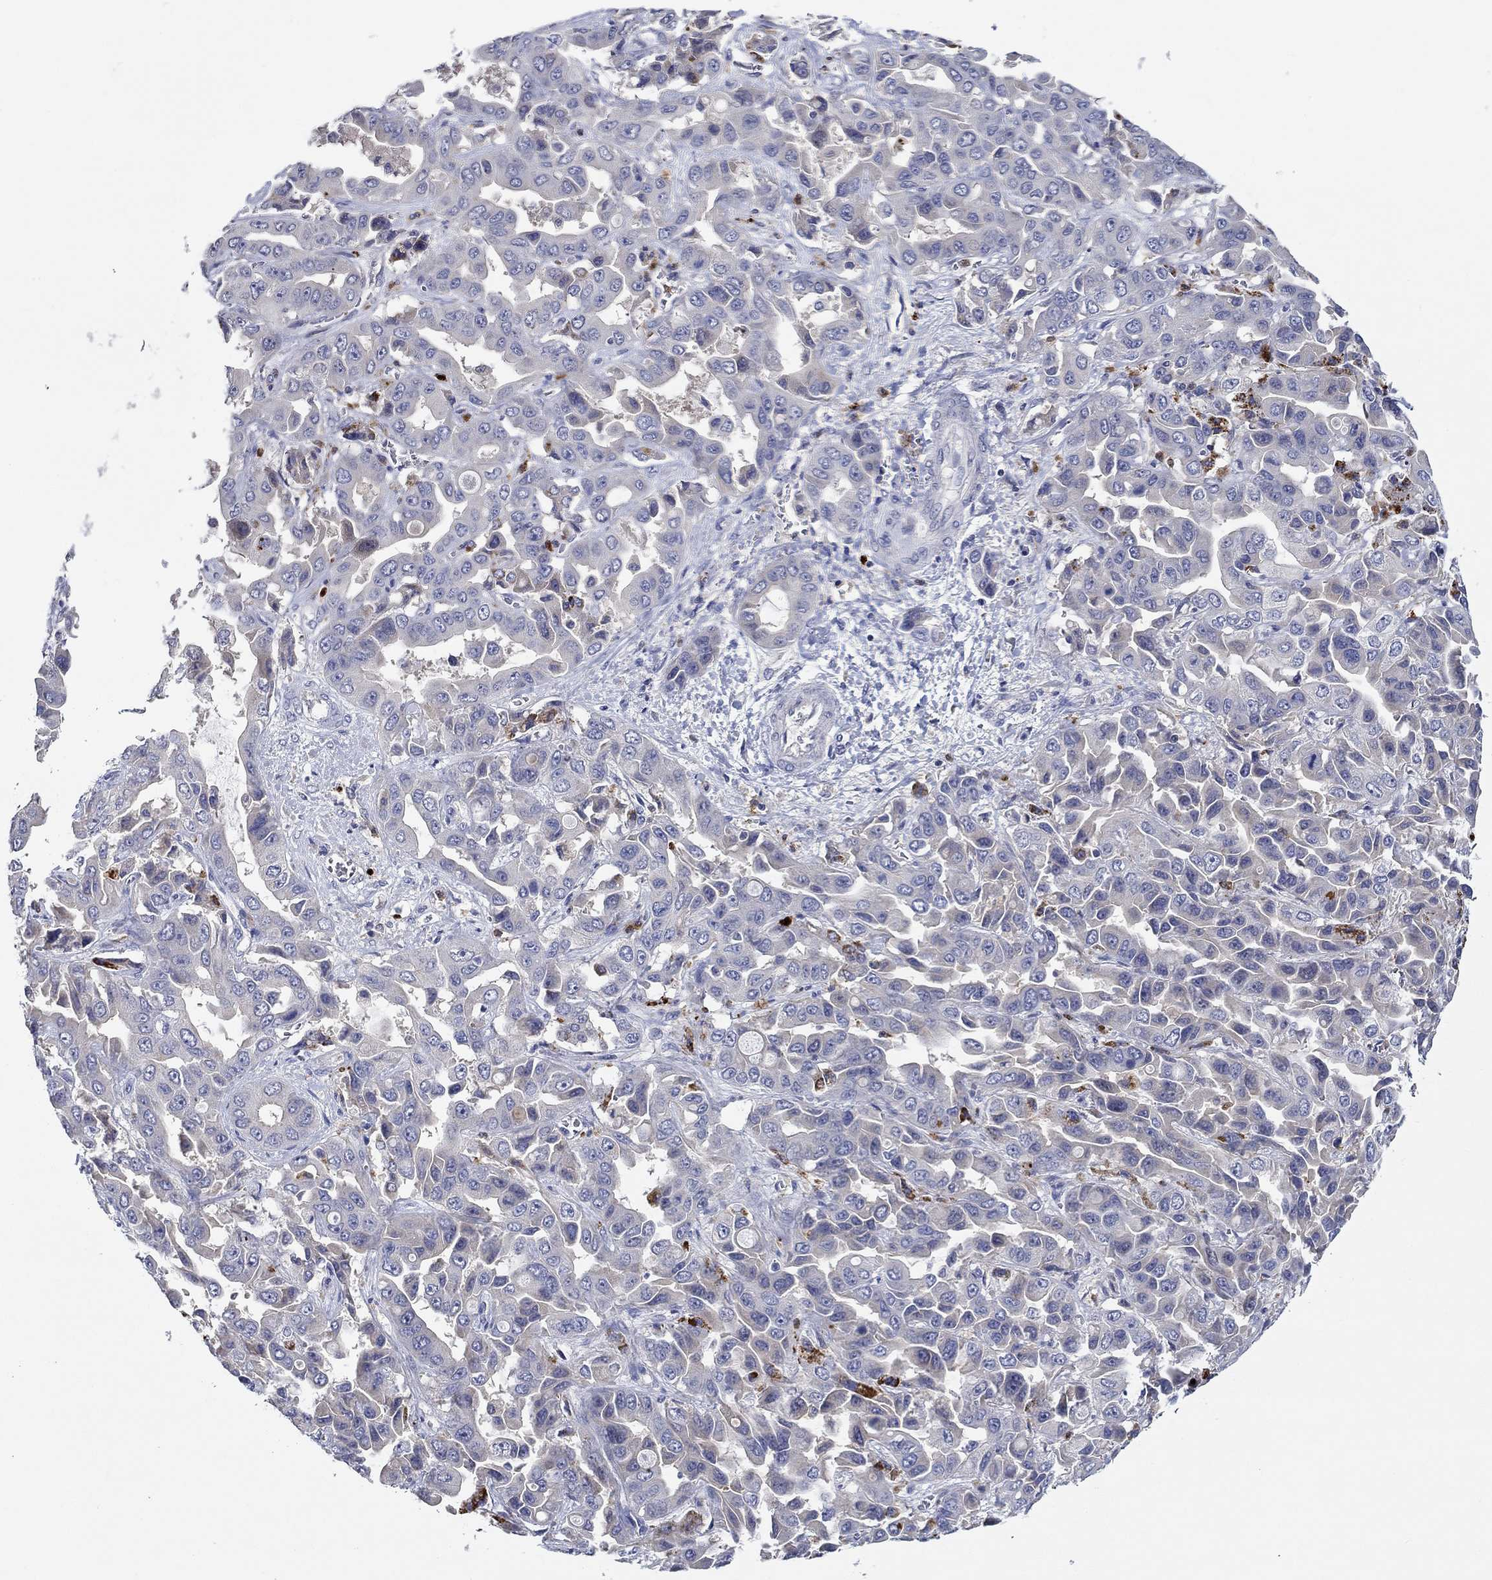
{"staining": {"intensity": "strong", "quantity": "<25%", "location": "cytoplasmic/membranous"}, "tissue": "liver cancer", "cell_type": "Tumor cells", "image_type": "cancer", "snomed": [{"axis": "morphology", "description": "Cholangiocarcinoma"}, {"axis": "topography", "description": "Liver"}], "caption": "Immunohistochemistry (IHC) (DAB (3,3'-diaminobenzidine)) staining of human liver cancer demonstrates strong cytoplasmic/membranous protein staining in approximately <25% of tumor cells.", "gene": "CHIT1", "patient": {"sex": "female", "age": 52}}